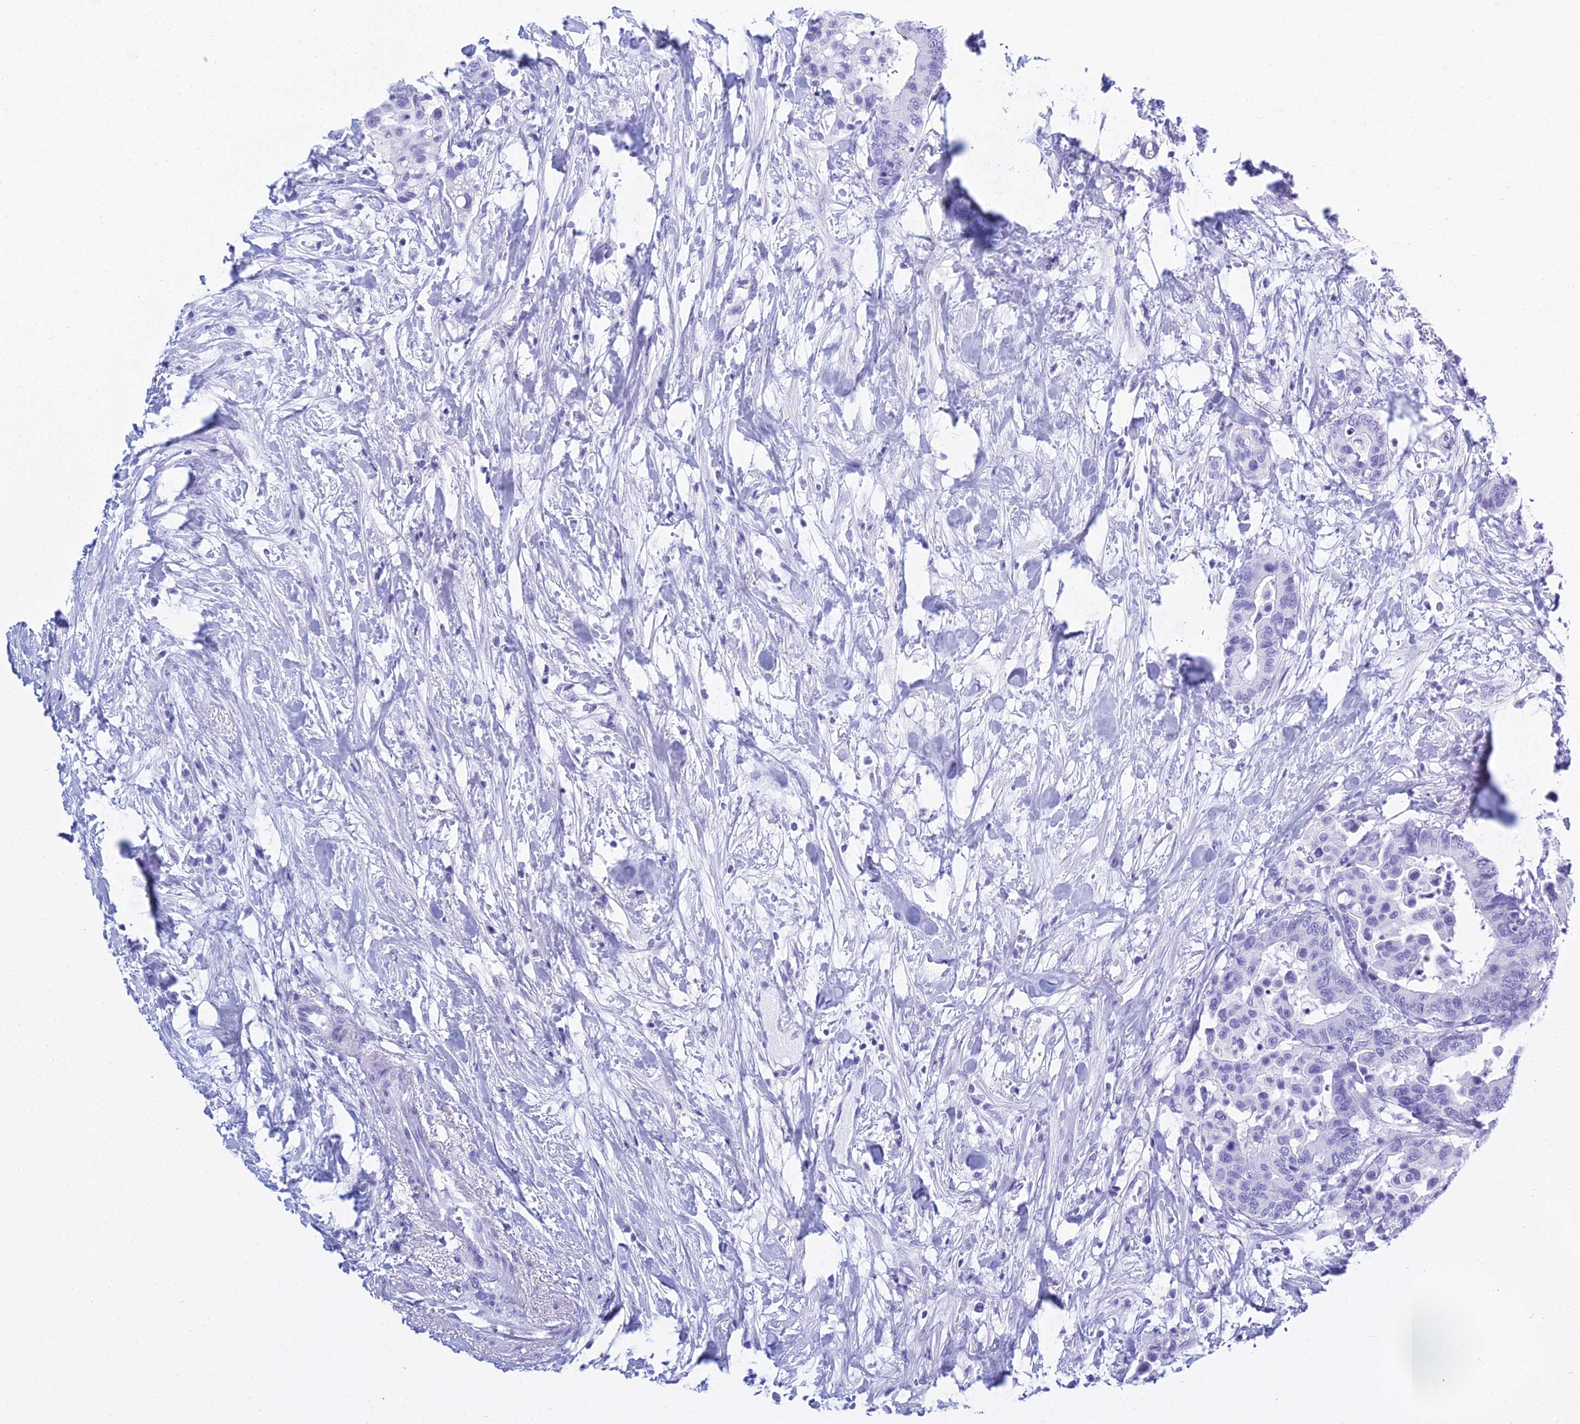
{"staining": {"intensity": "negative", "quantity": "none", "location": "none"}, "tissue": "colorectal cancer", "cell_type": "Tumor cells", "image_type": "cancer", "snomed": [{"axis": "morphology", "description": "Normal tissue, NOS"}, {"axis": "morphology", "description": "Adenocarcinoma, NOS"}, {"axis": "topography", "description": "Colon"}], "caption": "There is no significant expression in tumor cells of adenocarcinoma (colorectal). (DAB (3,3'-diaminobenzidine) immunohistochemistry, high magnification).", "gene": "PATE4", "patient": {"sex": "male", "age": 82}}